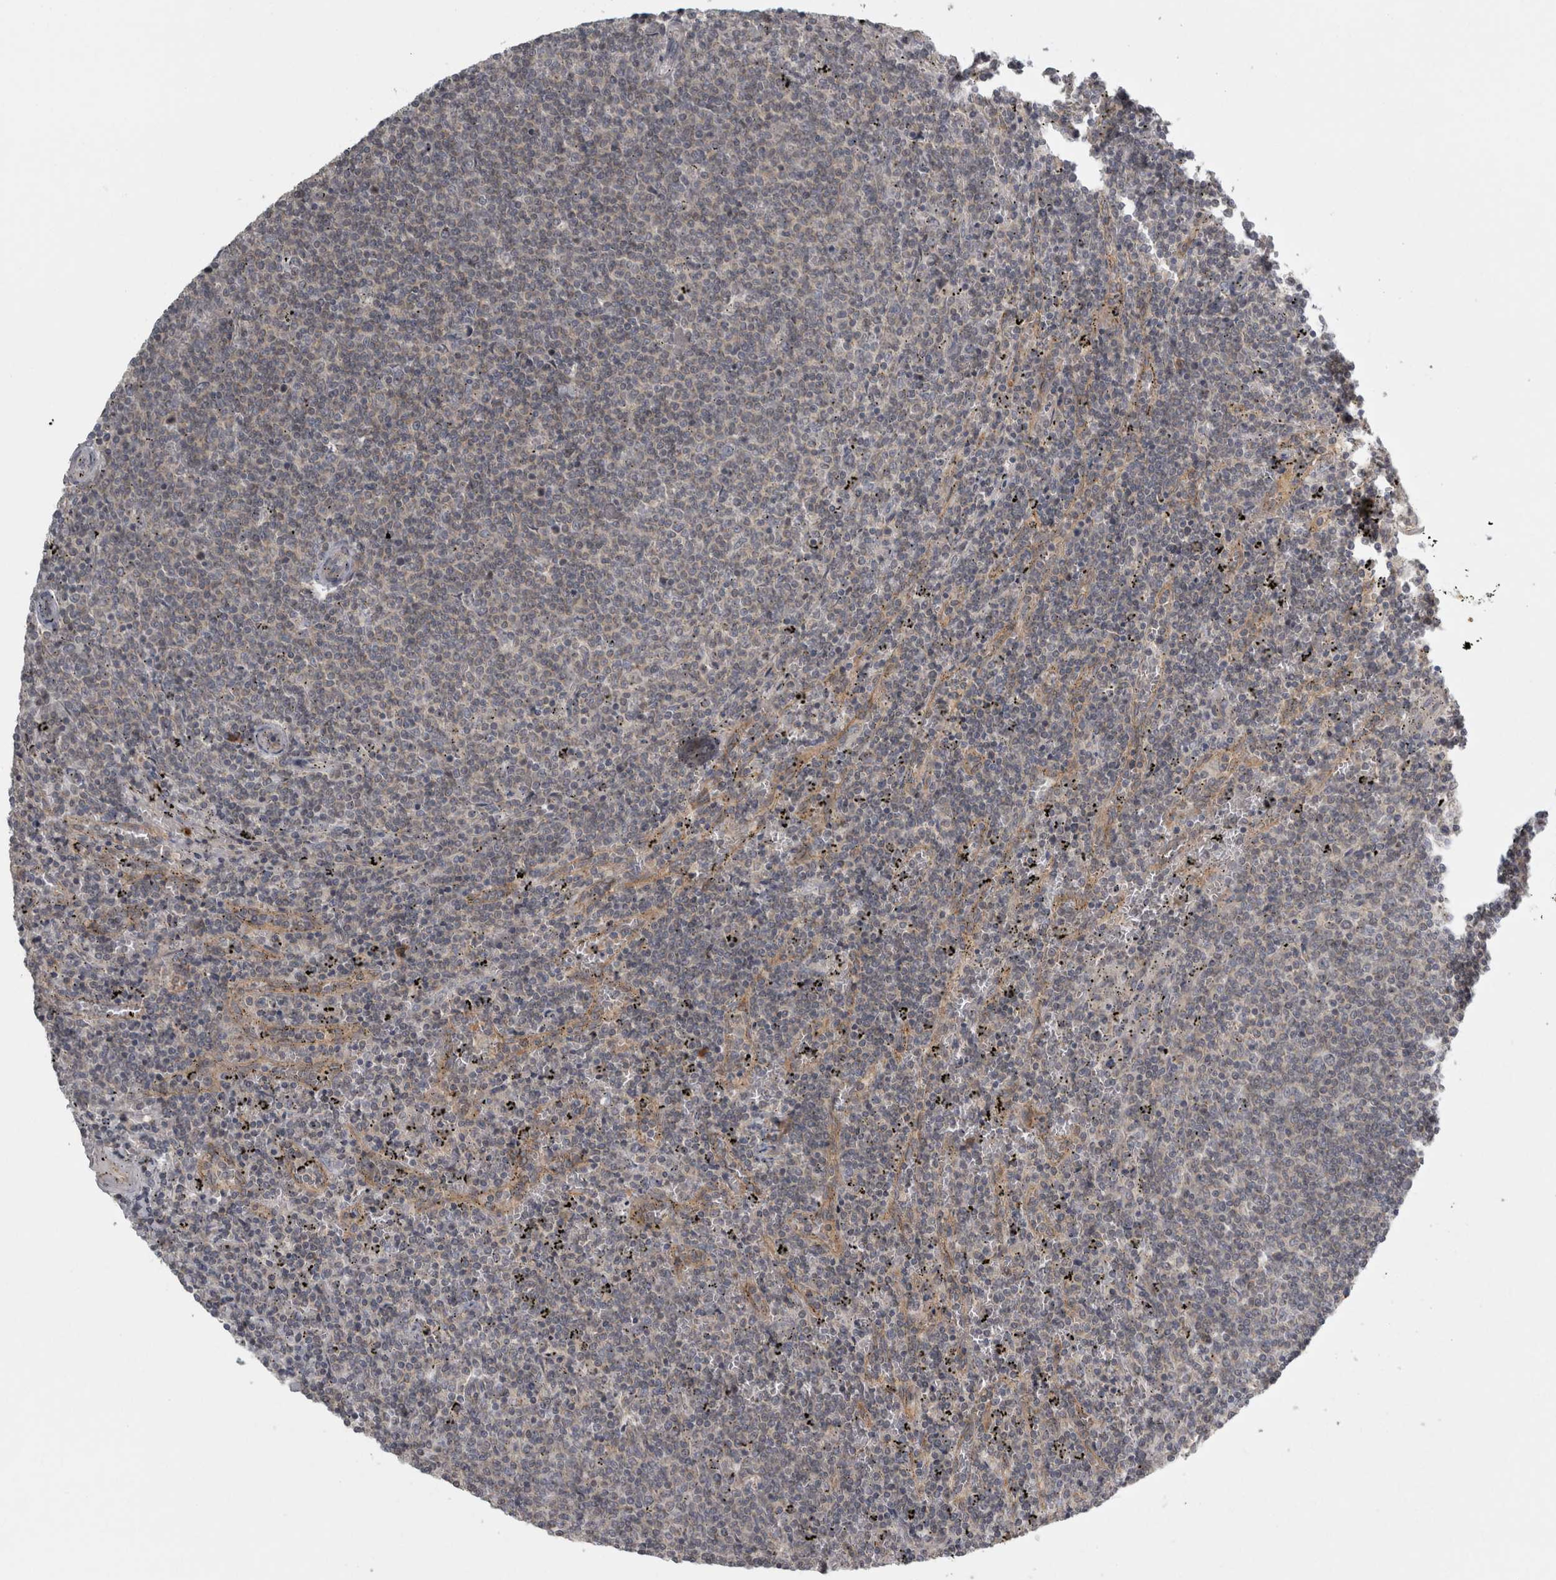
{"staining": {"intensity": "negative", "quantity": "none", "location": "none"}, "tissue": "lymphoma", "cell_type": "Tumor cells", "image_type": "cancer", "snomed": [{"axis": "morphology", "description": "Malignant lymphoma, non-Hodgkin's type, Low grade"}, {"axis": "topography", "description": "Spleen"}], "caption": "Photomicrograph shows no significant protein expression in tumor cells of lymphoma. (IHC, brightfield microscopy, high magnification).", "gene": "SLCO5A1", "patient": {"sex": "female", "age": 50}}